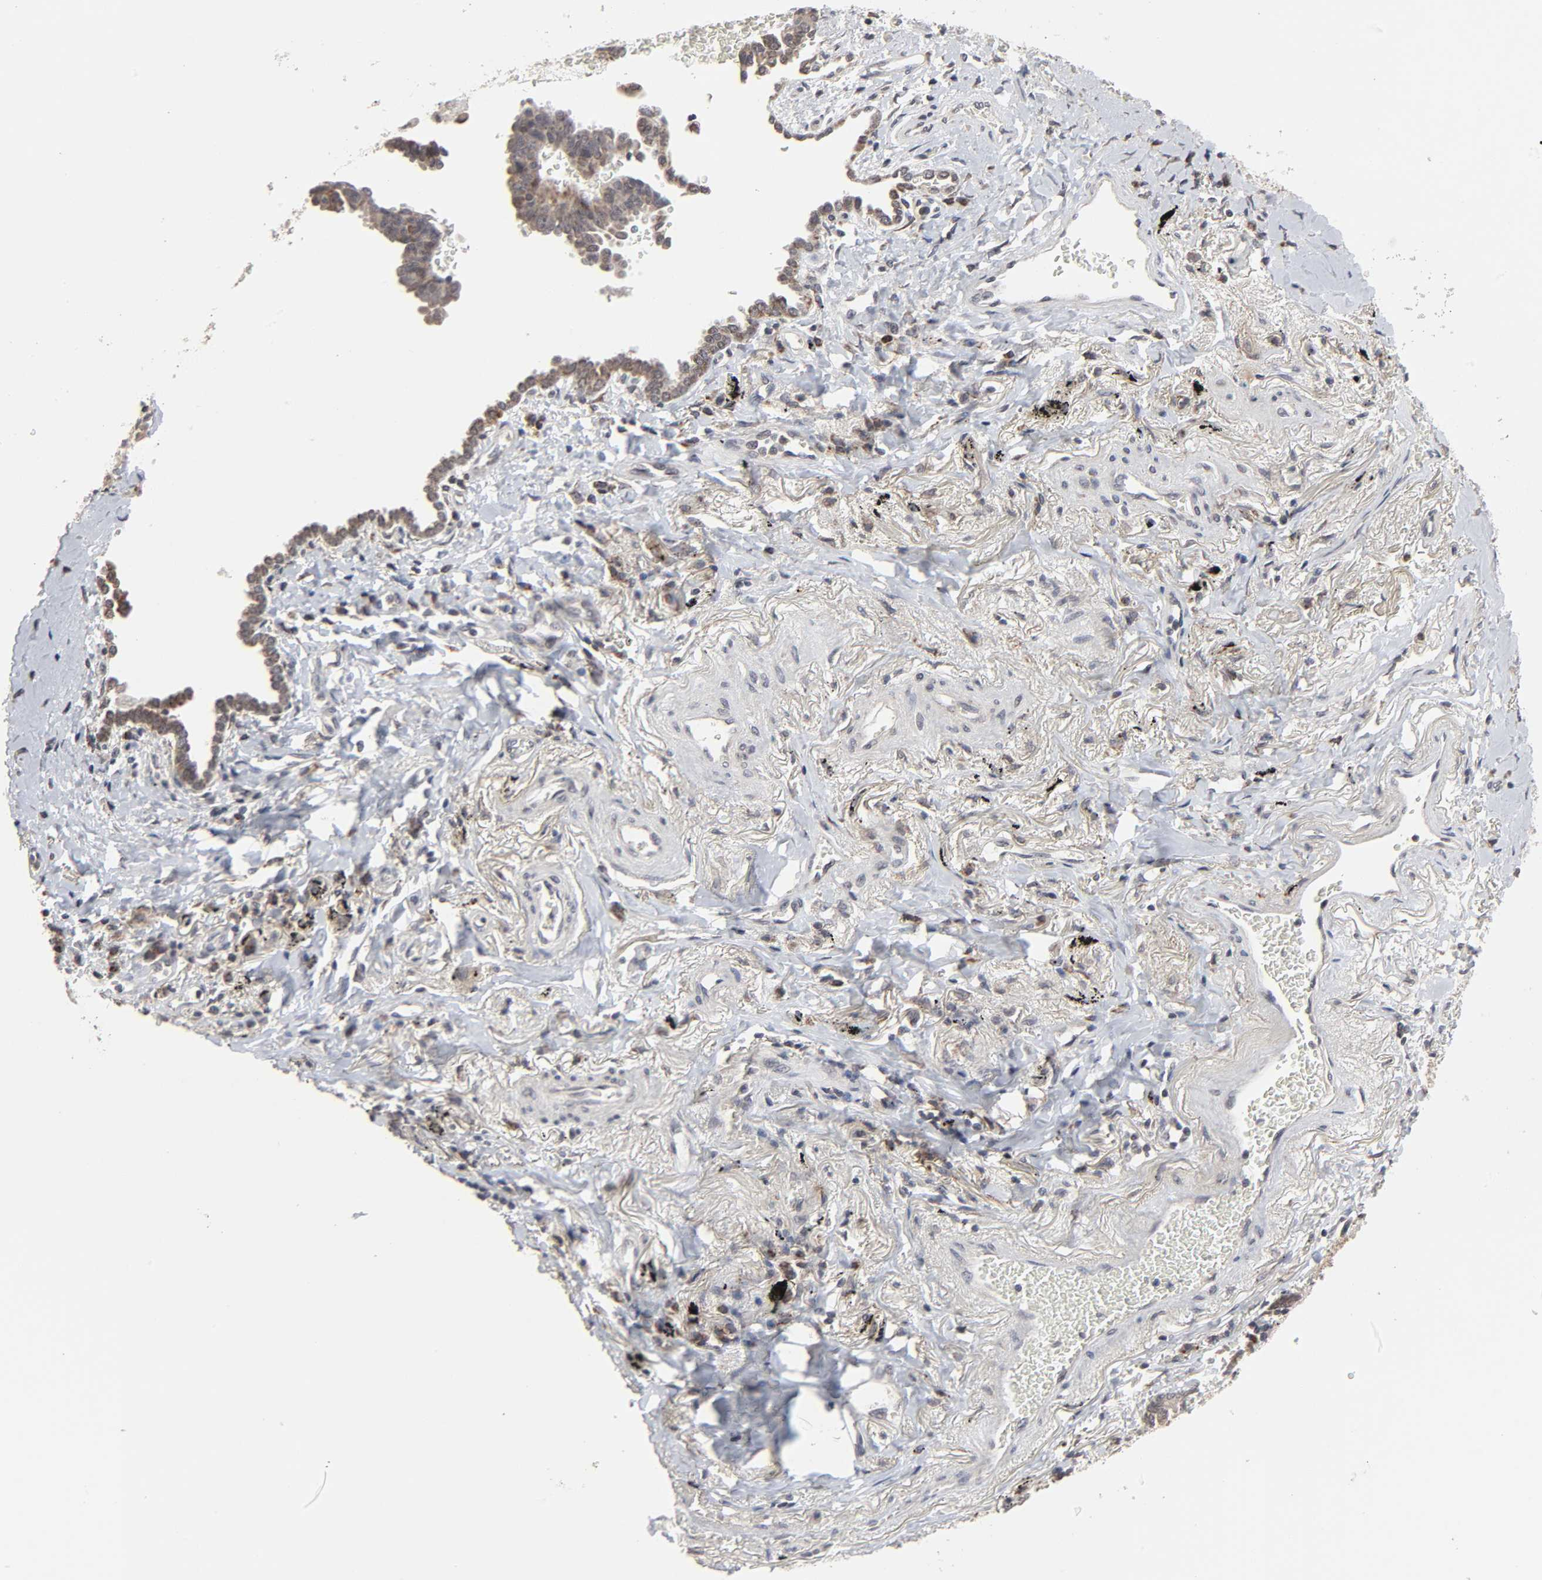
{"staining": {"intensity": "moderate", "quantity": ">75%", "location": "cytoplasmic/membranous"}, "tissue": "lung cancer", "cell_type": "Tumor cells", "image_type": "cancer", "snomed": [{"axis": "morphology", "description": "Adenocarcinoma, NOS"}, {"axis": "topography", "description": "Lung"}], "caption": "Lung cancer stained for a protein (brown) displays moderate cytoplasmic/membranous positive expression in approximately >75% of tumor cells.", "gene": "AUH", "patient": {"sex": "female", "age": 64}}